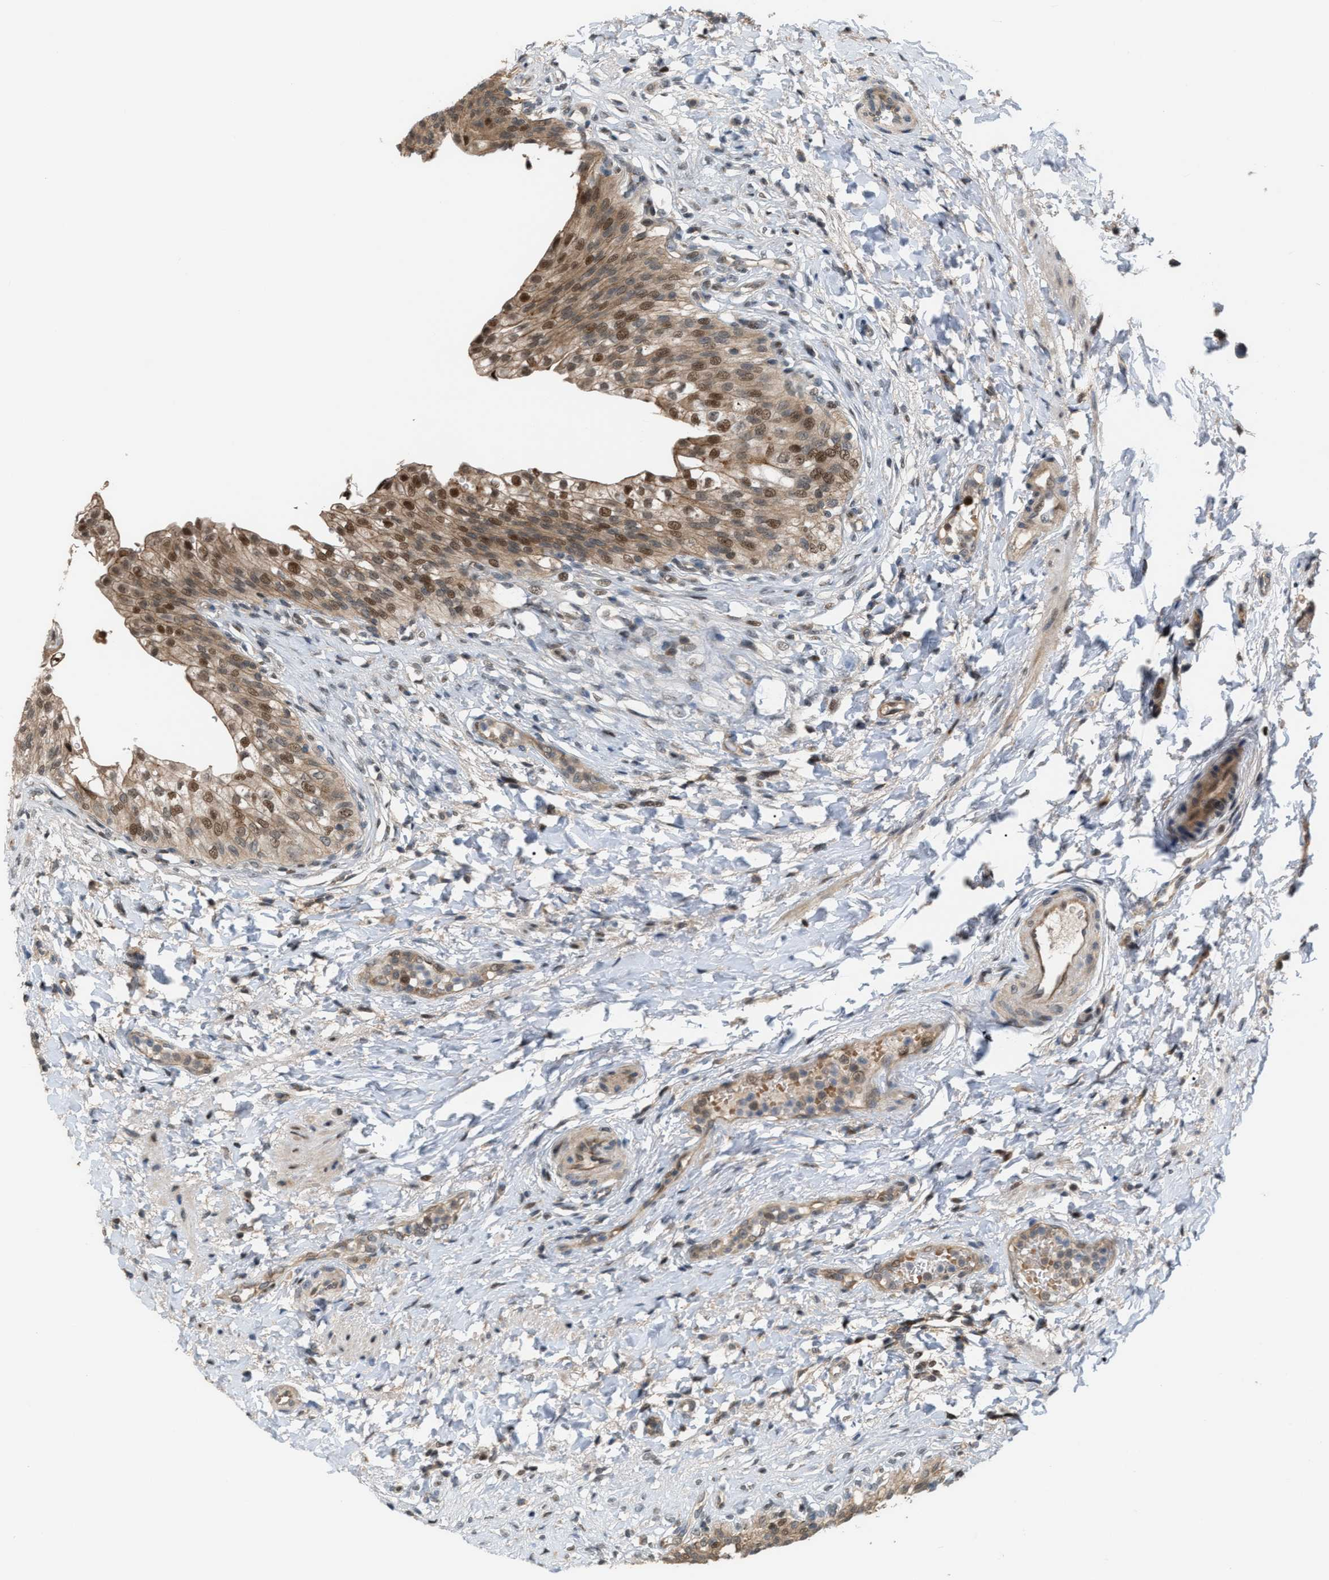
{"staining": {"intensity": "moderate", "quantity": ">75%", "location": "cytoplasmic/membranous,nuclear"}, "tissue": "urinary bladder", "cell_type": "Urothelial cells", "image_type": "normal", "snomed": [{"axis": "morphology", "description": "Urothelial carcinoma, High grade"}, {"axis": "topography", "description": "Urinary bladder"}], "caption": "This micrograph reveals unremarkable urinary bladder stained with immunohistochemistry (IHC) to label a protein in brown. The cytoplasmic/membranous,nuclear of urothelial cells show moderate positivity for the protein. Nuclei are counter-stained blue.", "gene": "RFFL", "patient": {"sex": "male", "age": 46}}